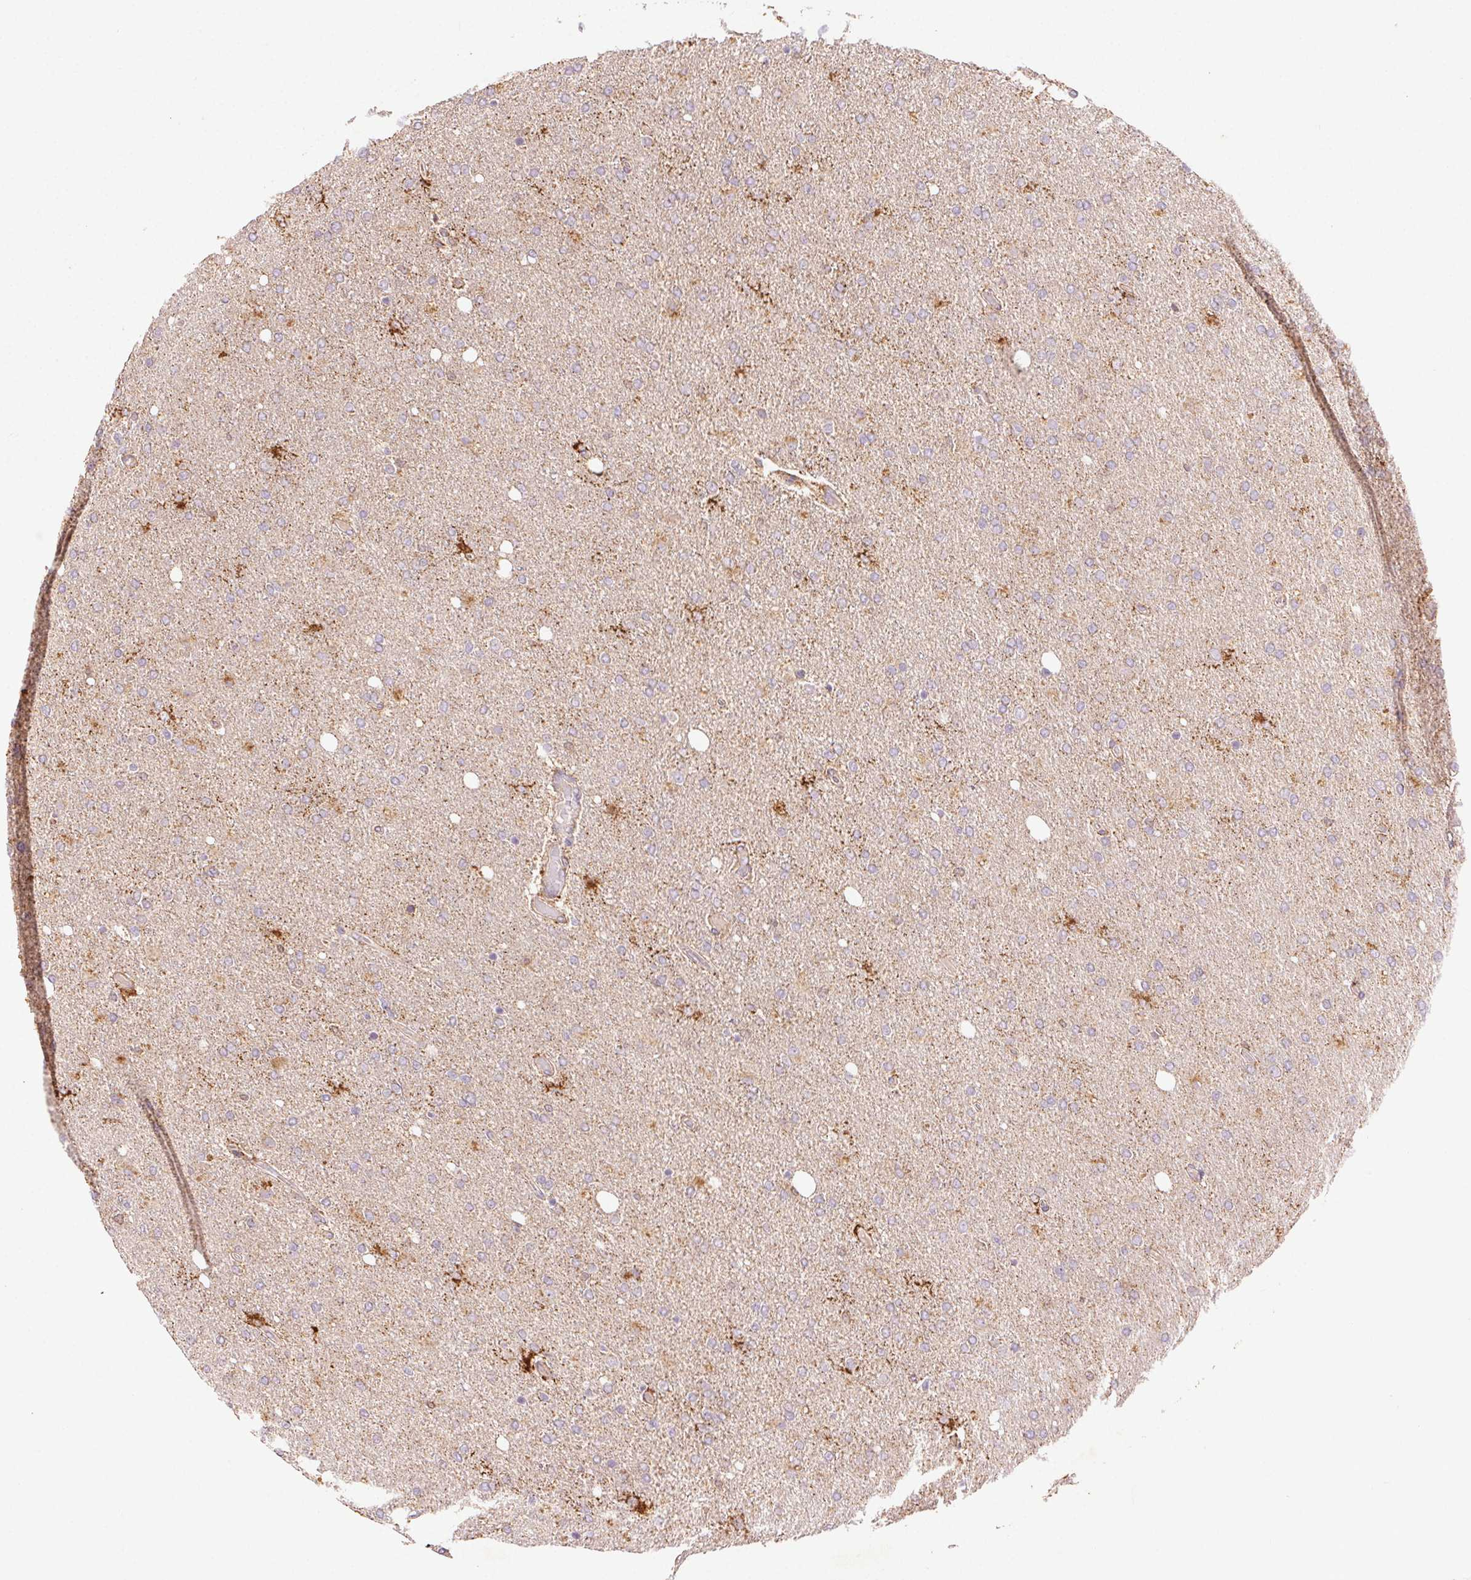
{"staining": {"intensity": "weak", "quantity": "25%-75%", "location": "cytoplasmic/membranous"}, "tissue": "glioma", "cell_type": "Tumor cells", "image_type": "cancer", "snomed": [{"axis": "morphology", "description": "Glioma, malignant, High grade"}, {"axis": "topography", "description": "Cerebral cortex"}], "caption": "Protein expression analysis of malignant glioma (high-grade) reveals weak cytoplasmic/membranous expression in approximately 25%-75% of tumor cells.", "gene": "FNBP1L", "patient": {"sex": "male", "age": 70}}